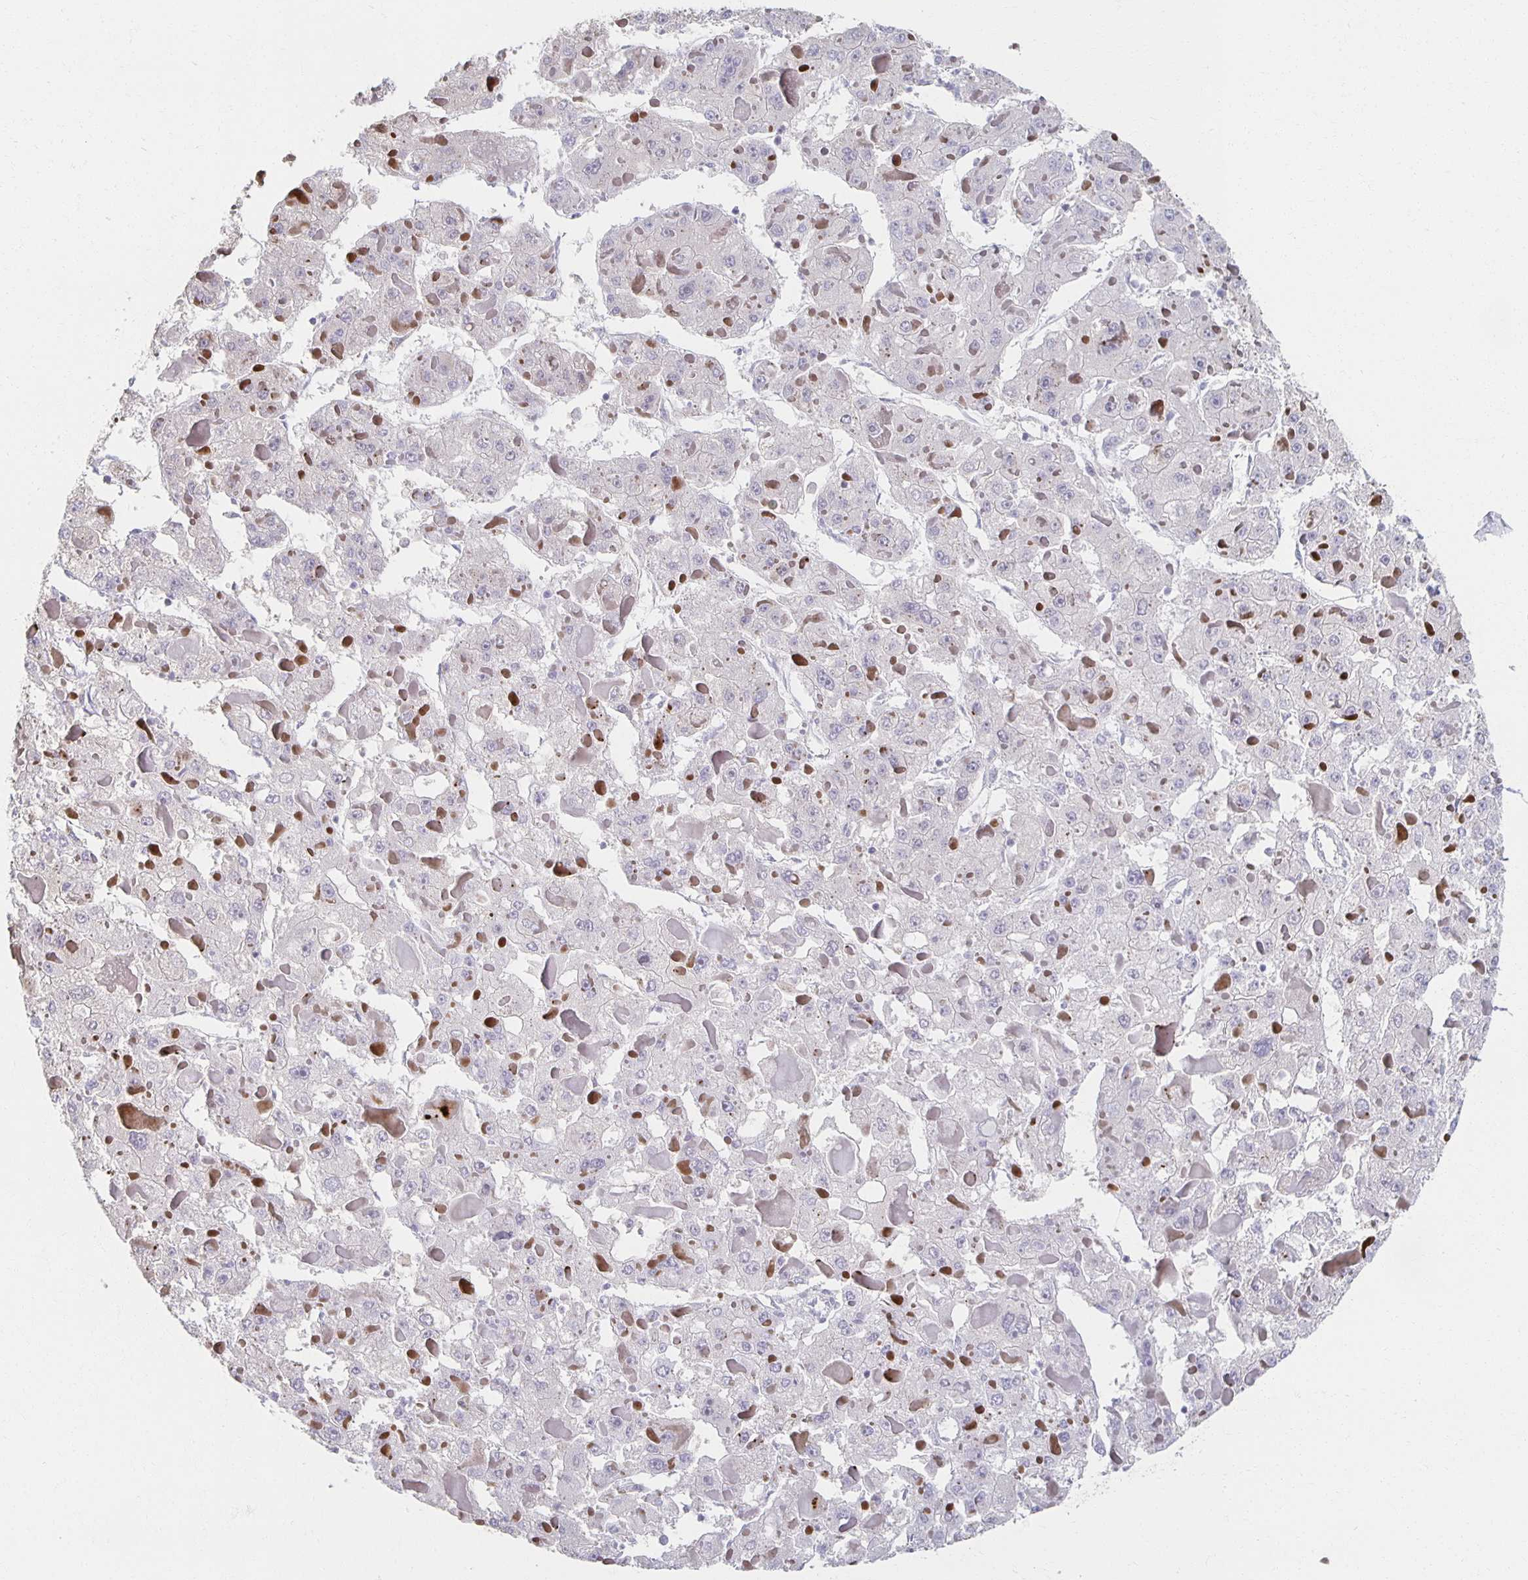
{"staining": {"intensity": "negative", "quantity": "none", "location": "none"}, "tissue": "liver cancer", "cell_type": "Tumor cells", "image_type": "cancer", "snomed": [{"axis": "morphology", "description": "Carcinoma, Hepatocellular, NOS"}, {"axis": "topography", "description": "Liver"}], "caption": "Immunohistochemical staining of human liver cancer (hepatocellular carcinoma) shows no significant expression in tumor cells.", "gene": "ZNF692", "patient": {"sex": "female", "age": 73}}